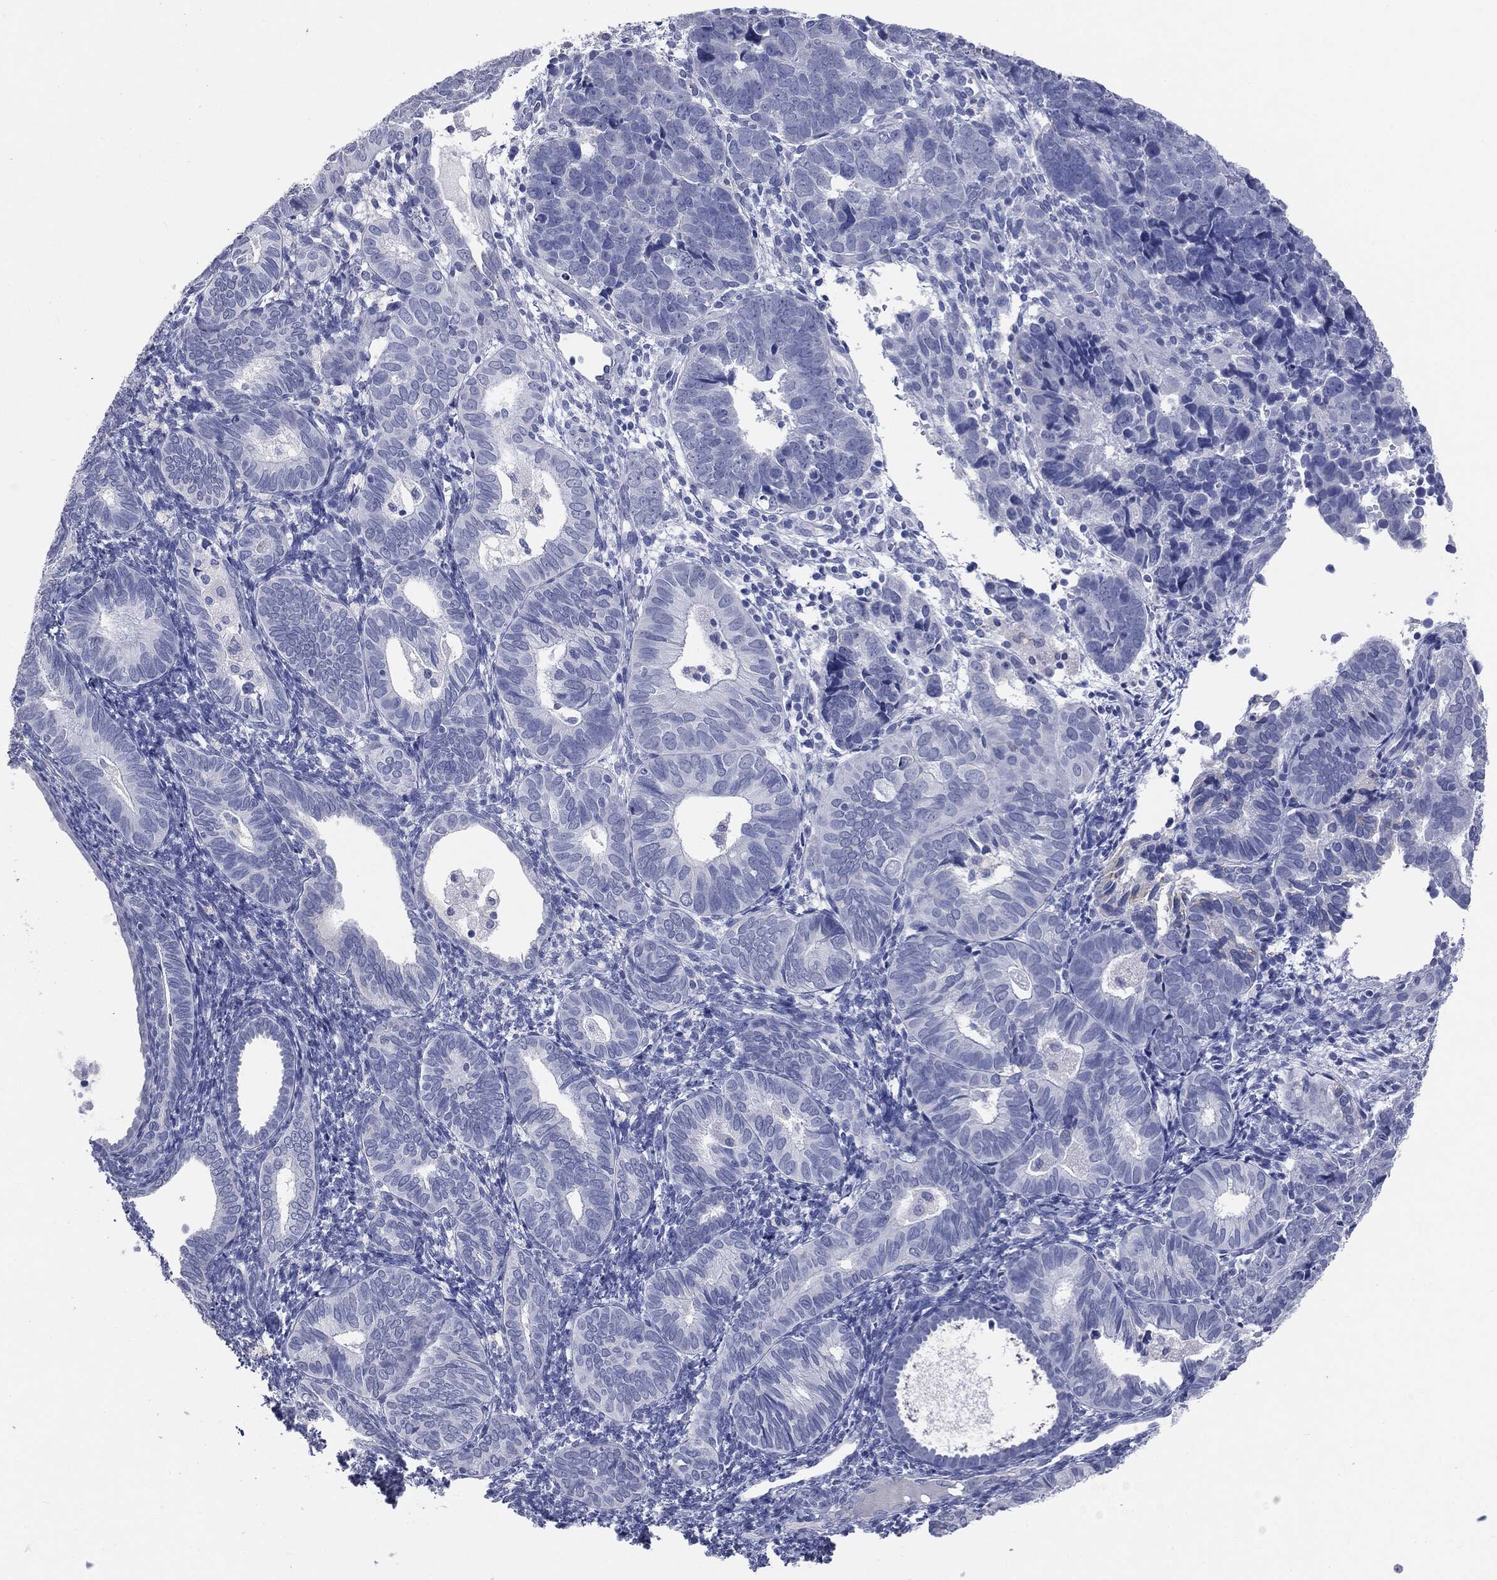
{"staining": {"intensity": "negative", "quantity": "none", "location": "none"}, "tissue": "endometrial cancer", "cell_type": "Tumor cells", "image_type": "cancer", "snomed": [{"axis": "morphology", "description": "Adenocarcinoma, NOS"}, {"axis": "topography", "description": "Endometrium"}], "caption": "Immunohistochemistry histopathology image of neoplastic tissue: adenocarcinoma (endometrial) stained with DAB shows no significant protein positivity in tumor cells. The staining was performed using DAB to visualize the protein expression in brown, while the nuclei were stained in blue with hematoxylin (Magnification: 20x).", "gene": "TSHB", "patient": {"sex": "female", "age": 82}}